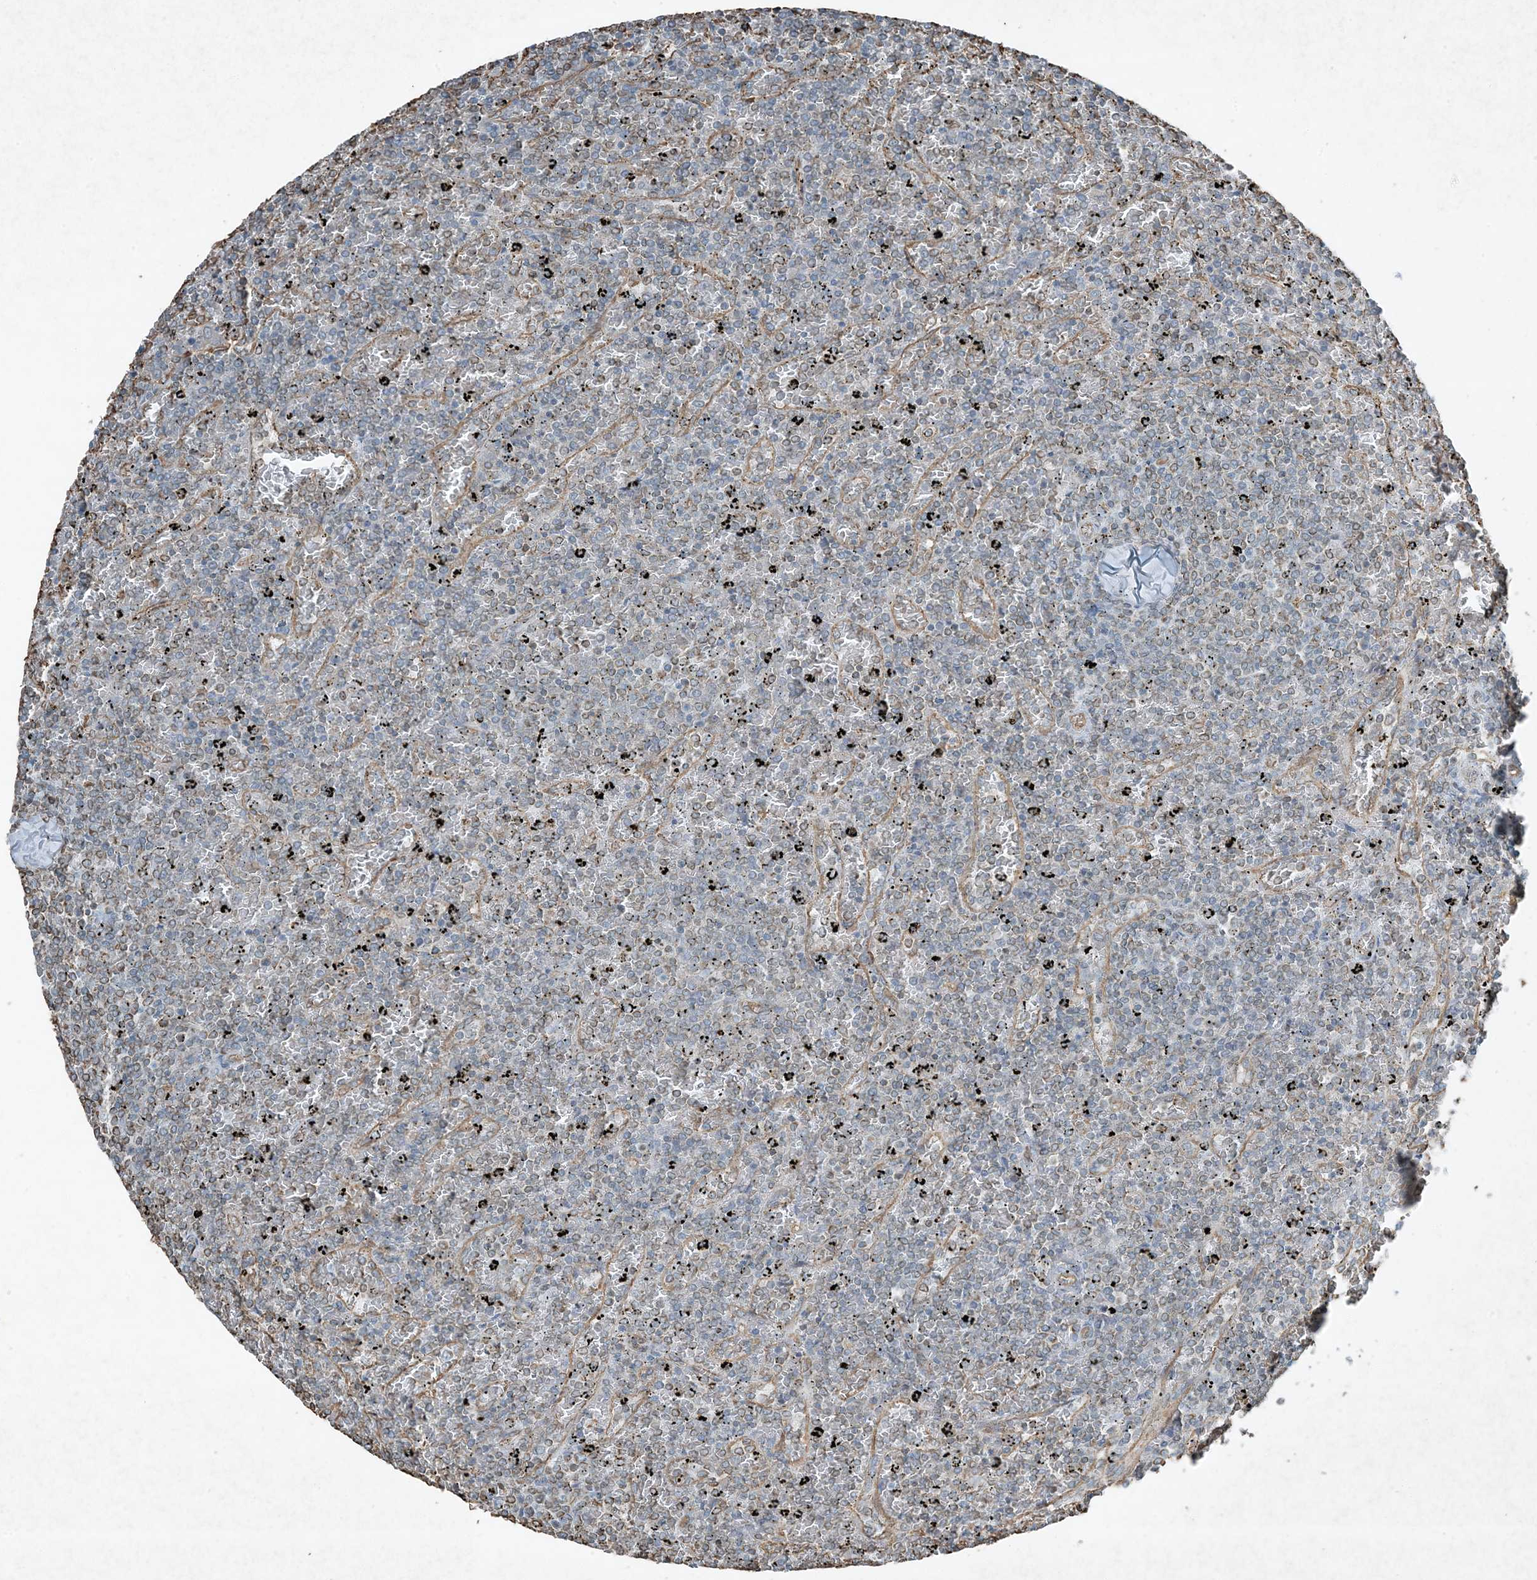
{"staining": {"intensity": "weak", "quantity": "<25%", "location": "cytoplasmic/membranous"}, "tissue": "lymphoma", "cell_type": "Tumor cells", "image_type": "cancer", "snomed": [{"axis": "morphology", "description": "Malignant lymphoma, non-Hodgkin's type, Low grade"}, {"axis": "topography", "description": "Spleen"}], "caption": "An immunohistochemistry (IHC) image of low-grade malignant lymphoma, non-Hodgkin's type is shown. There is no staining in tumor cells of low-grade malignant lymphoma, non-Hodgkin's type.", "gene": "RYK", "patient": {"sex": "female", "age": 77}}